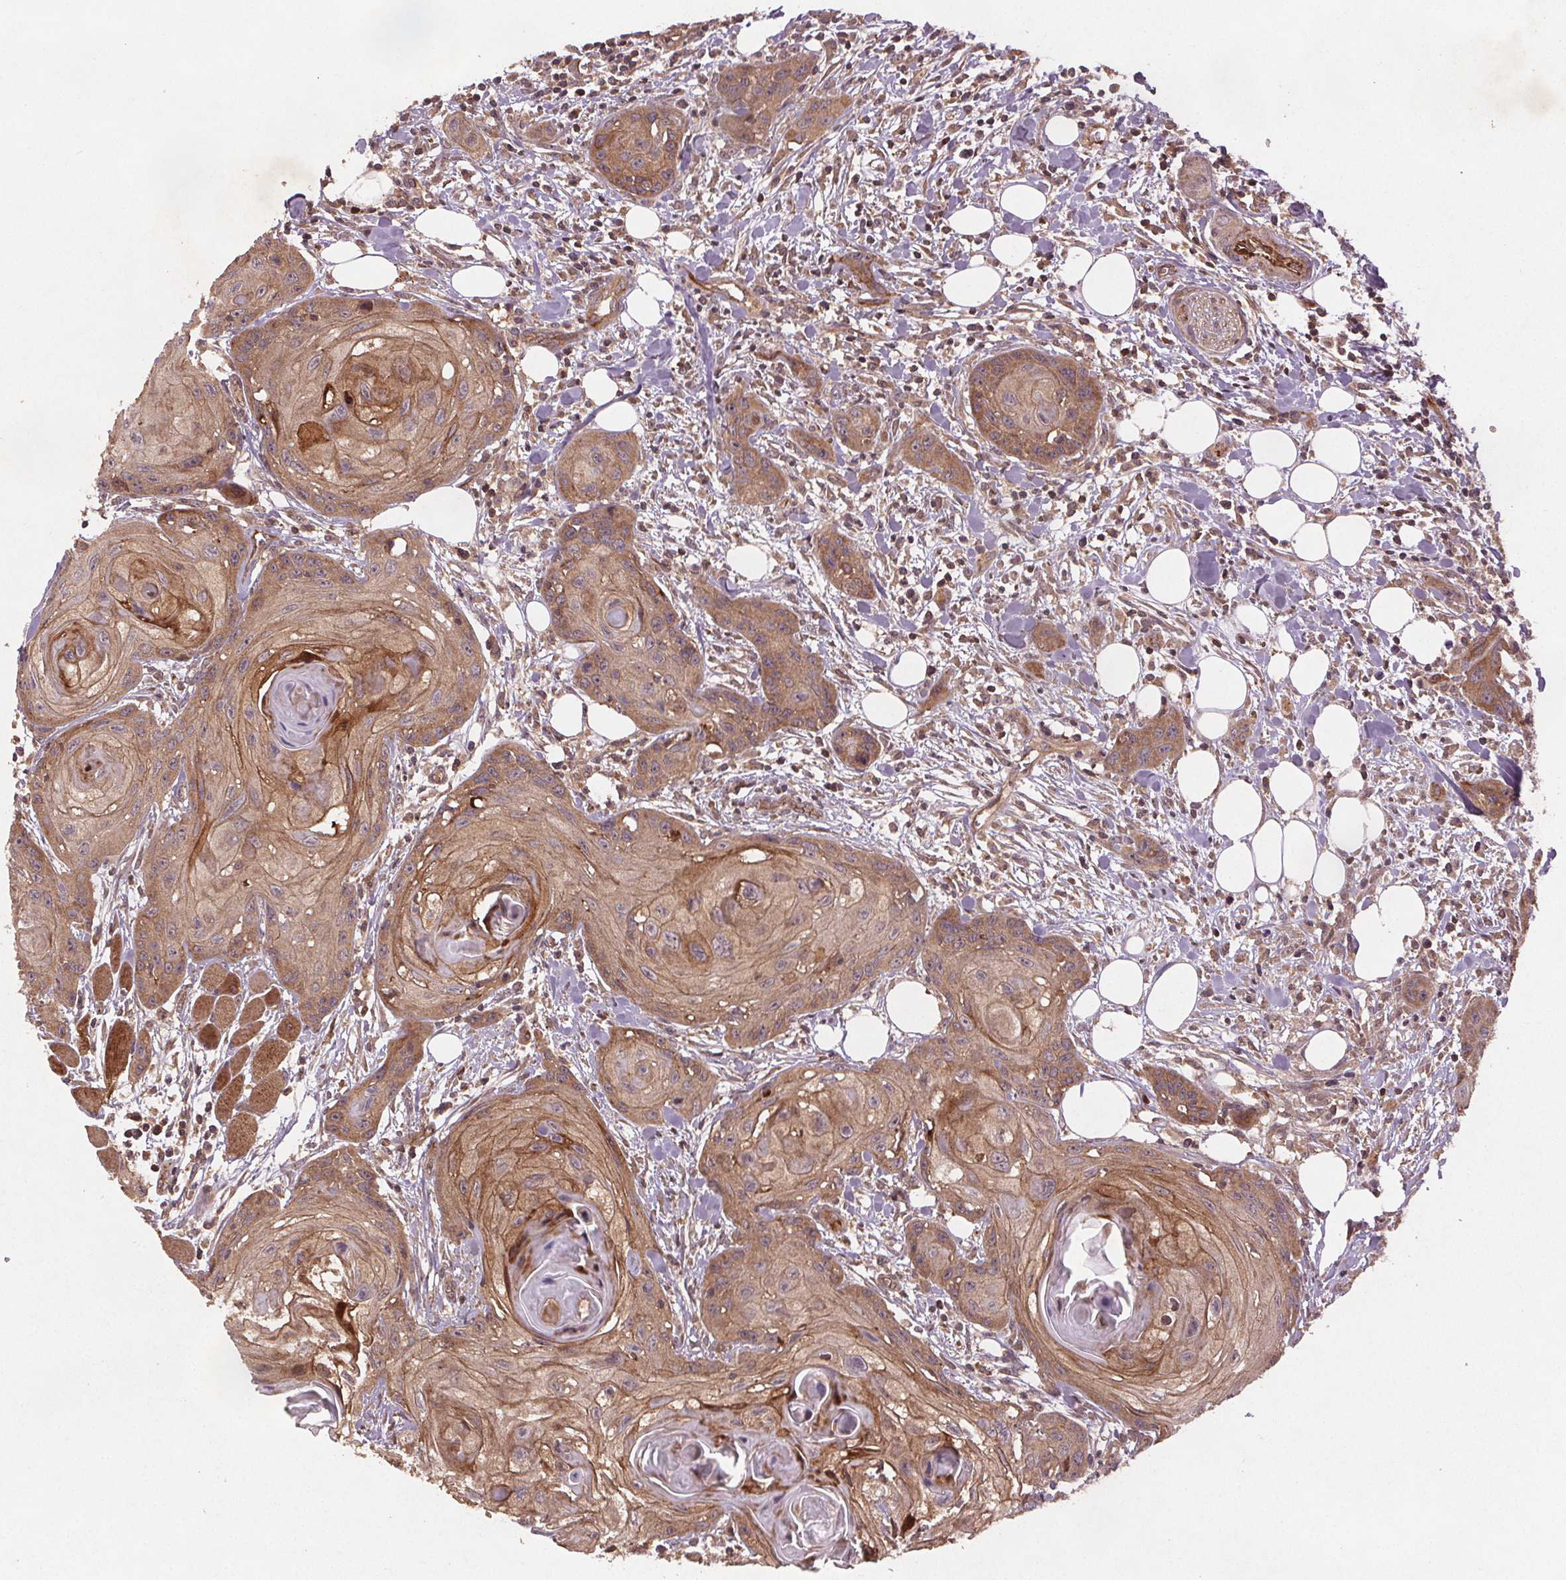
{"staining": {"intensity": "moderate", "quantity": ">75%", "location": "cytoplasmic/membranous"}, "tissue": "head and neck cancer", "cell_type": "Tumor cells", "image_type": "cancer", "snomed": [{"axis": "morphology", "description": "Squamous cell carcinoma, NOS"}, {"axis": "topography", "description": "Oral tissue"}, {"axis": "topography", "description": "Head-Neck"}], "caption": "IHC of head and neck squamous cell carcinoma shows medium levels of moderate cytoplasmic/membranous expression in about >75% of tumor cells.", "gene": "SEC14L2", "patient": {"sex": "male", "age": 58}}